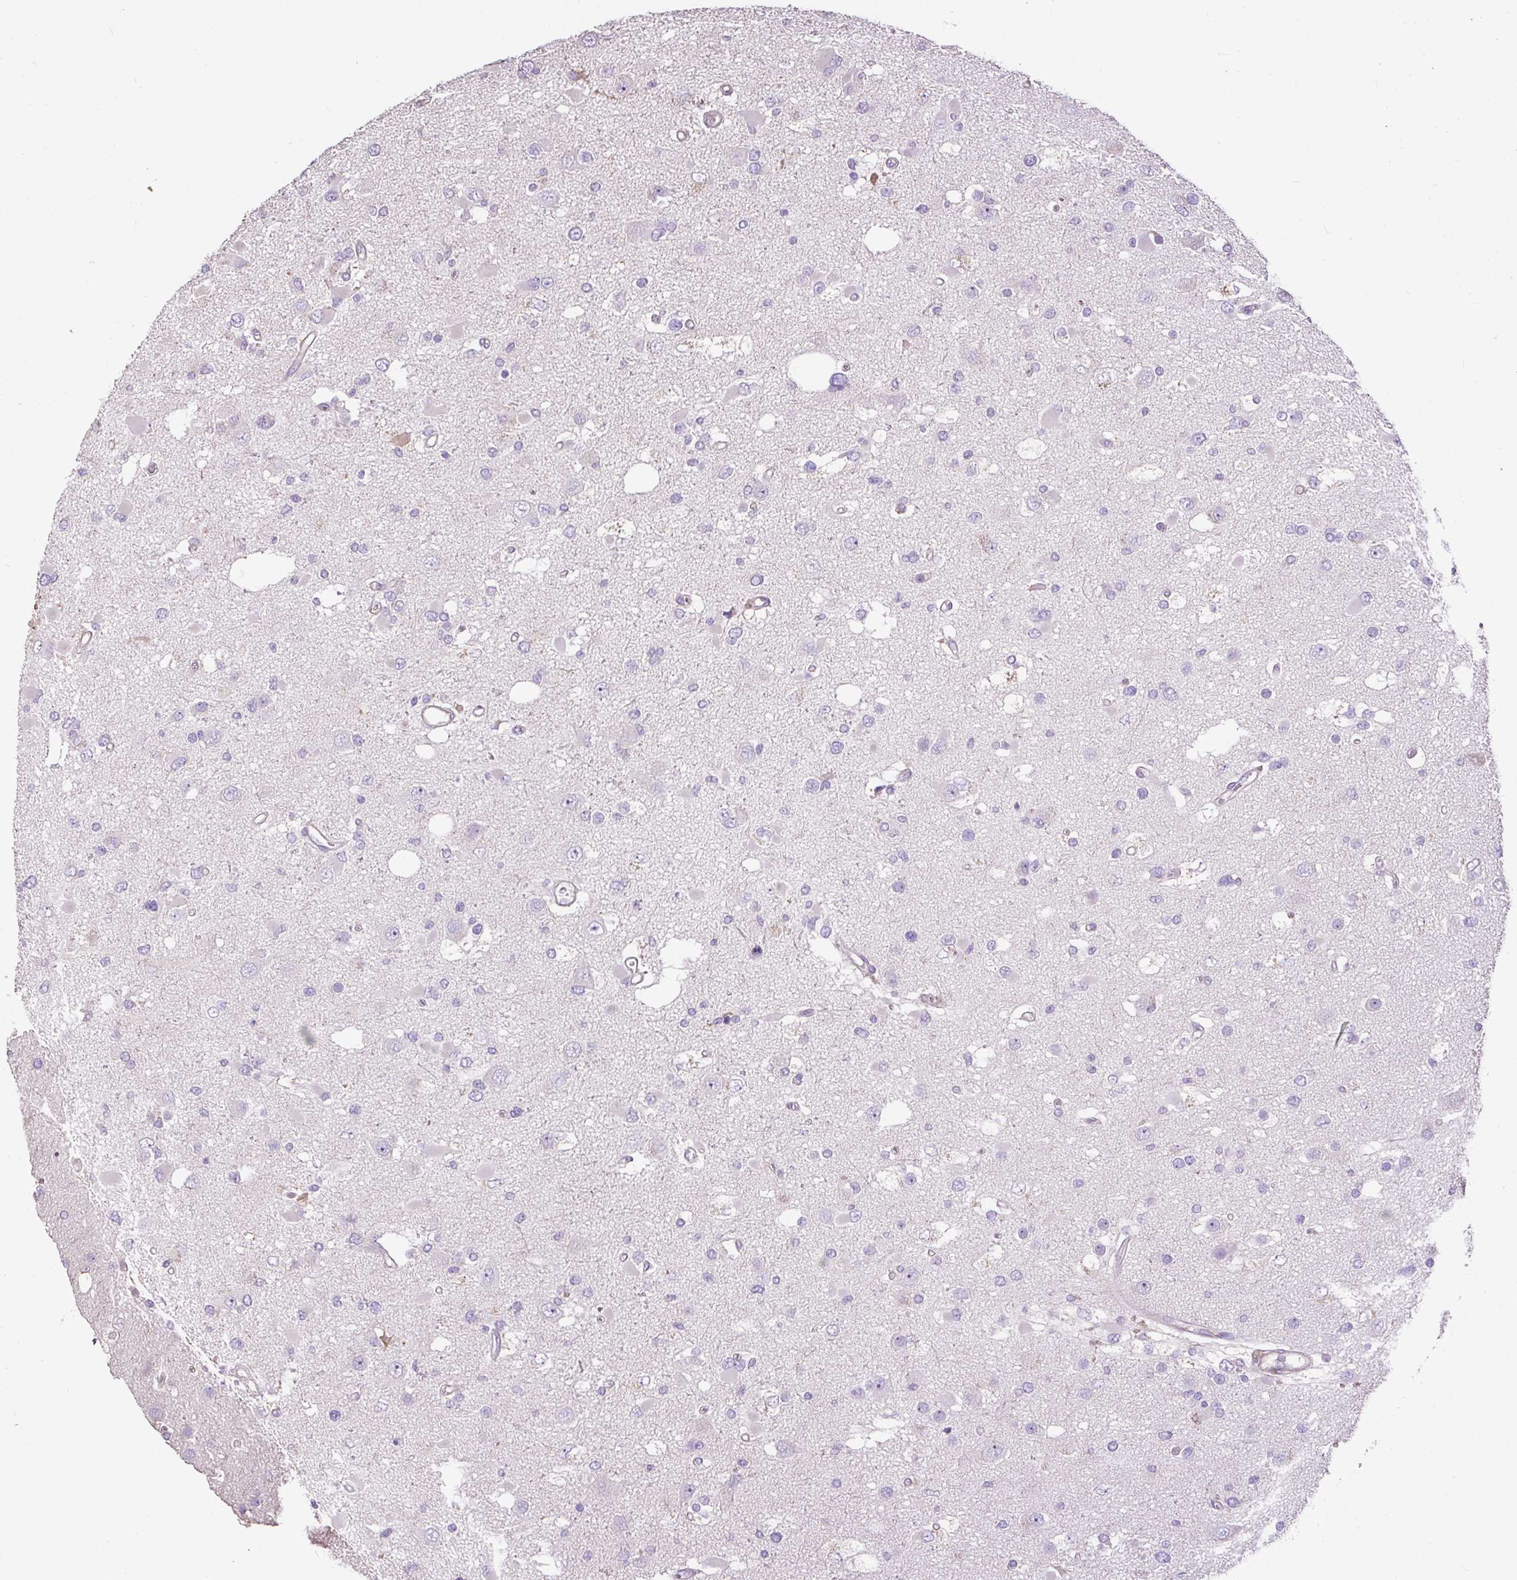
{"staining": {"intensity": "negative", "quantity": "none", "location": "none"}, "tissue": "glioma", "cell_type": "Tumor cells", "image_type": "cancer", "snomed": [{"axis": "morphology", "description": "Glioma, malignant, High grade"}, {"axis": "topography", "description": "Brain"}], "caption": "Immunohistochemistry histopathology image of human malignant glioma (high-grade) stained for a protein (brown), which shows no staining in tumor cells.", "gene": "PDIA2", "patient": {"sex": "male", "age": 53}}